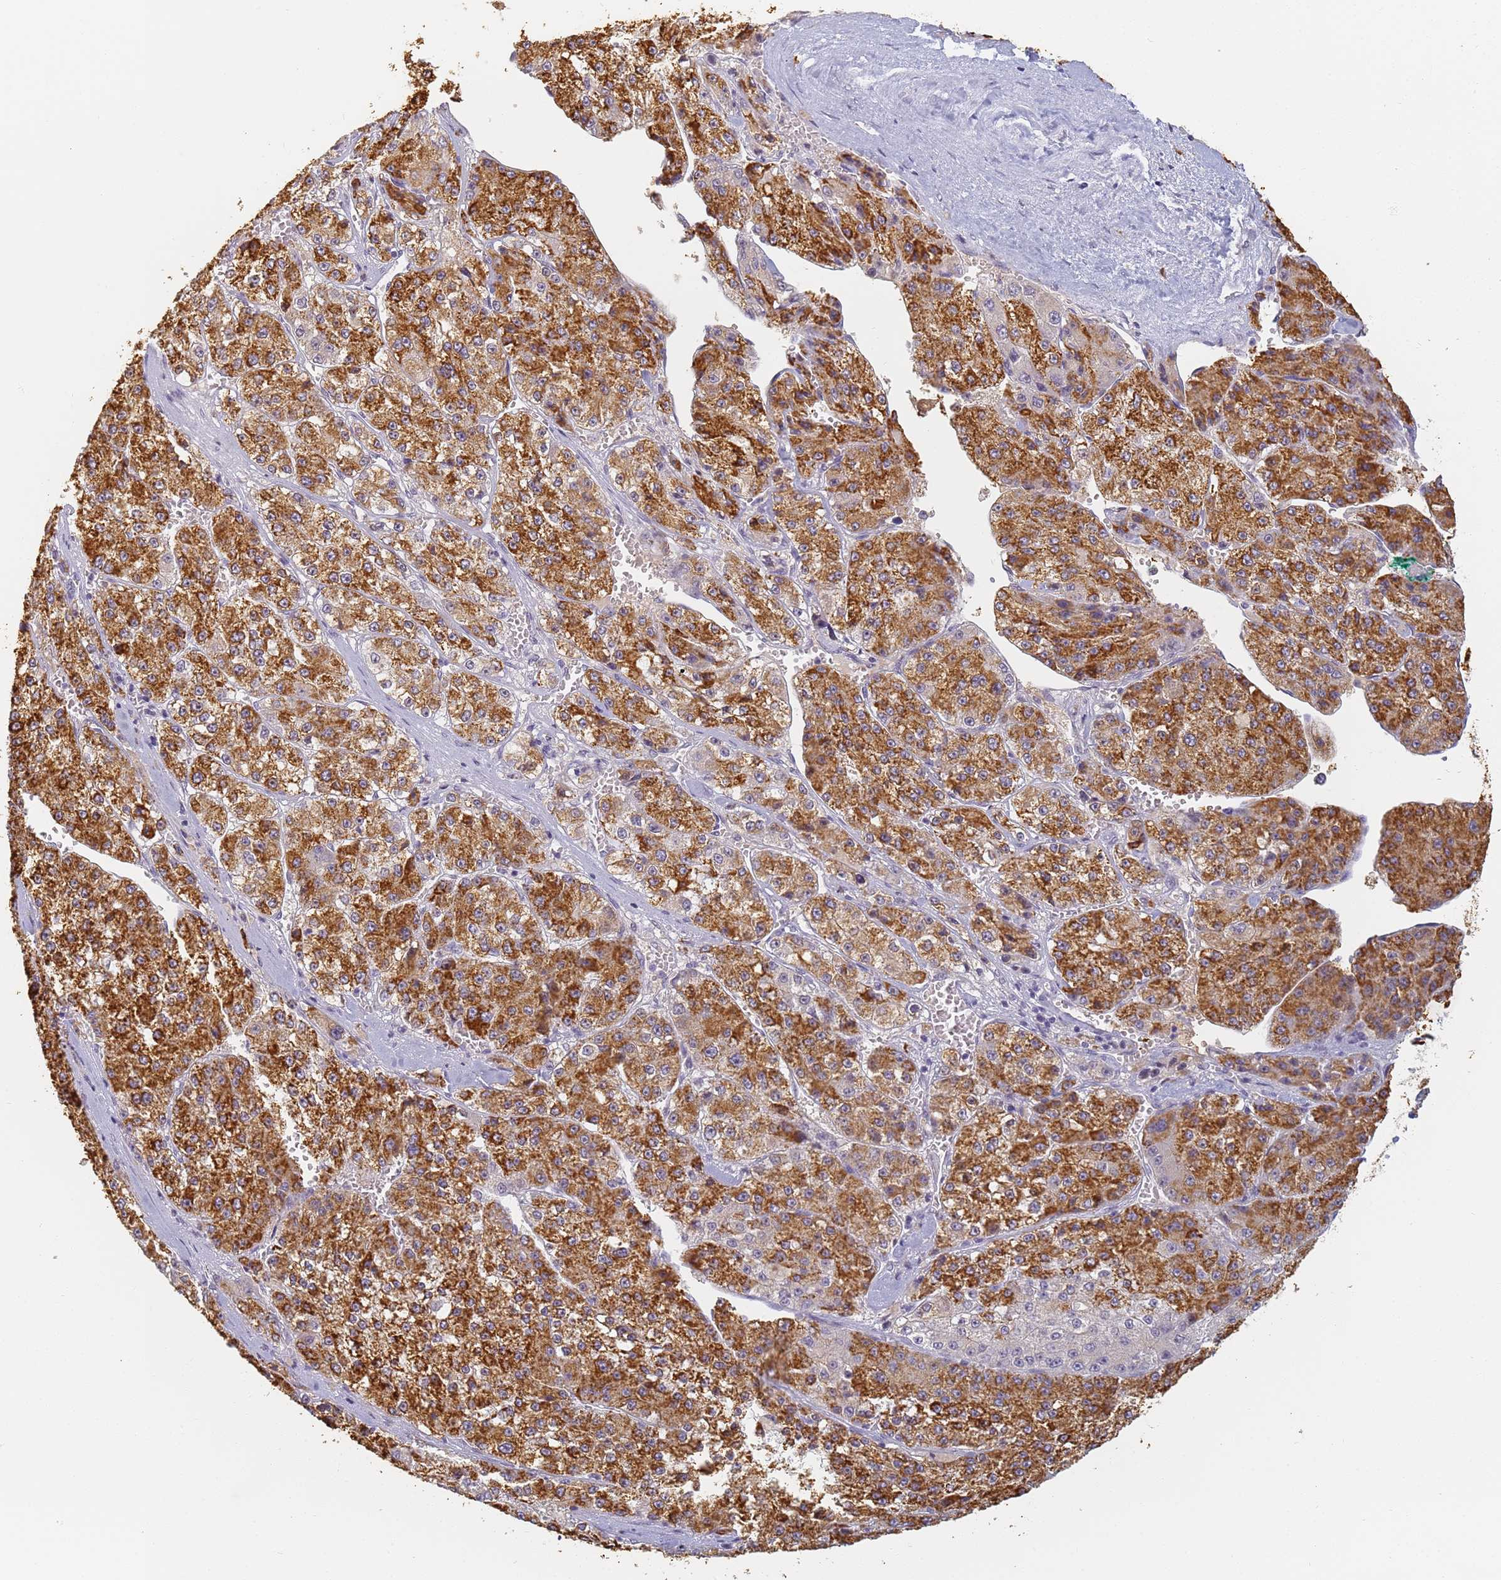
{"staining": {"intensity": "strong", "quantity": ">75%", "location": "cytoplasmic/membranous"}, "tissue": "liver cancer", "cell_type": "Tumor cells", "image_type": "cancer", "snomed": [{"axis": "morphology", "description": "Carcinoma, Hepatocellular, NOS"}, {"axis": "topography", "description": "Liver"}], "caption": "Liver cancer (hepatocellular carcinoma) stained with a protein marker shows strong staining in tumor cells.", "gene": "SLC38A9", "patient": {"sex": "female", "age": 73}}